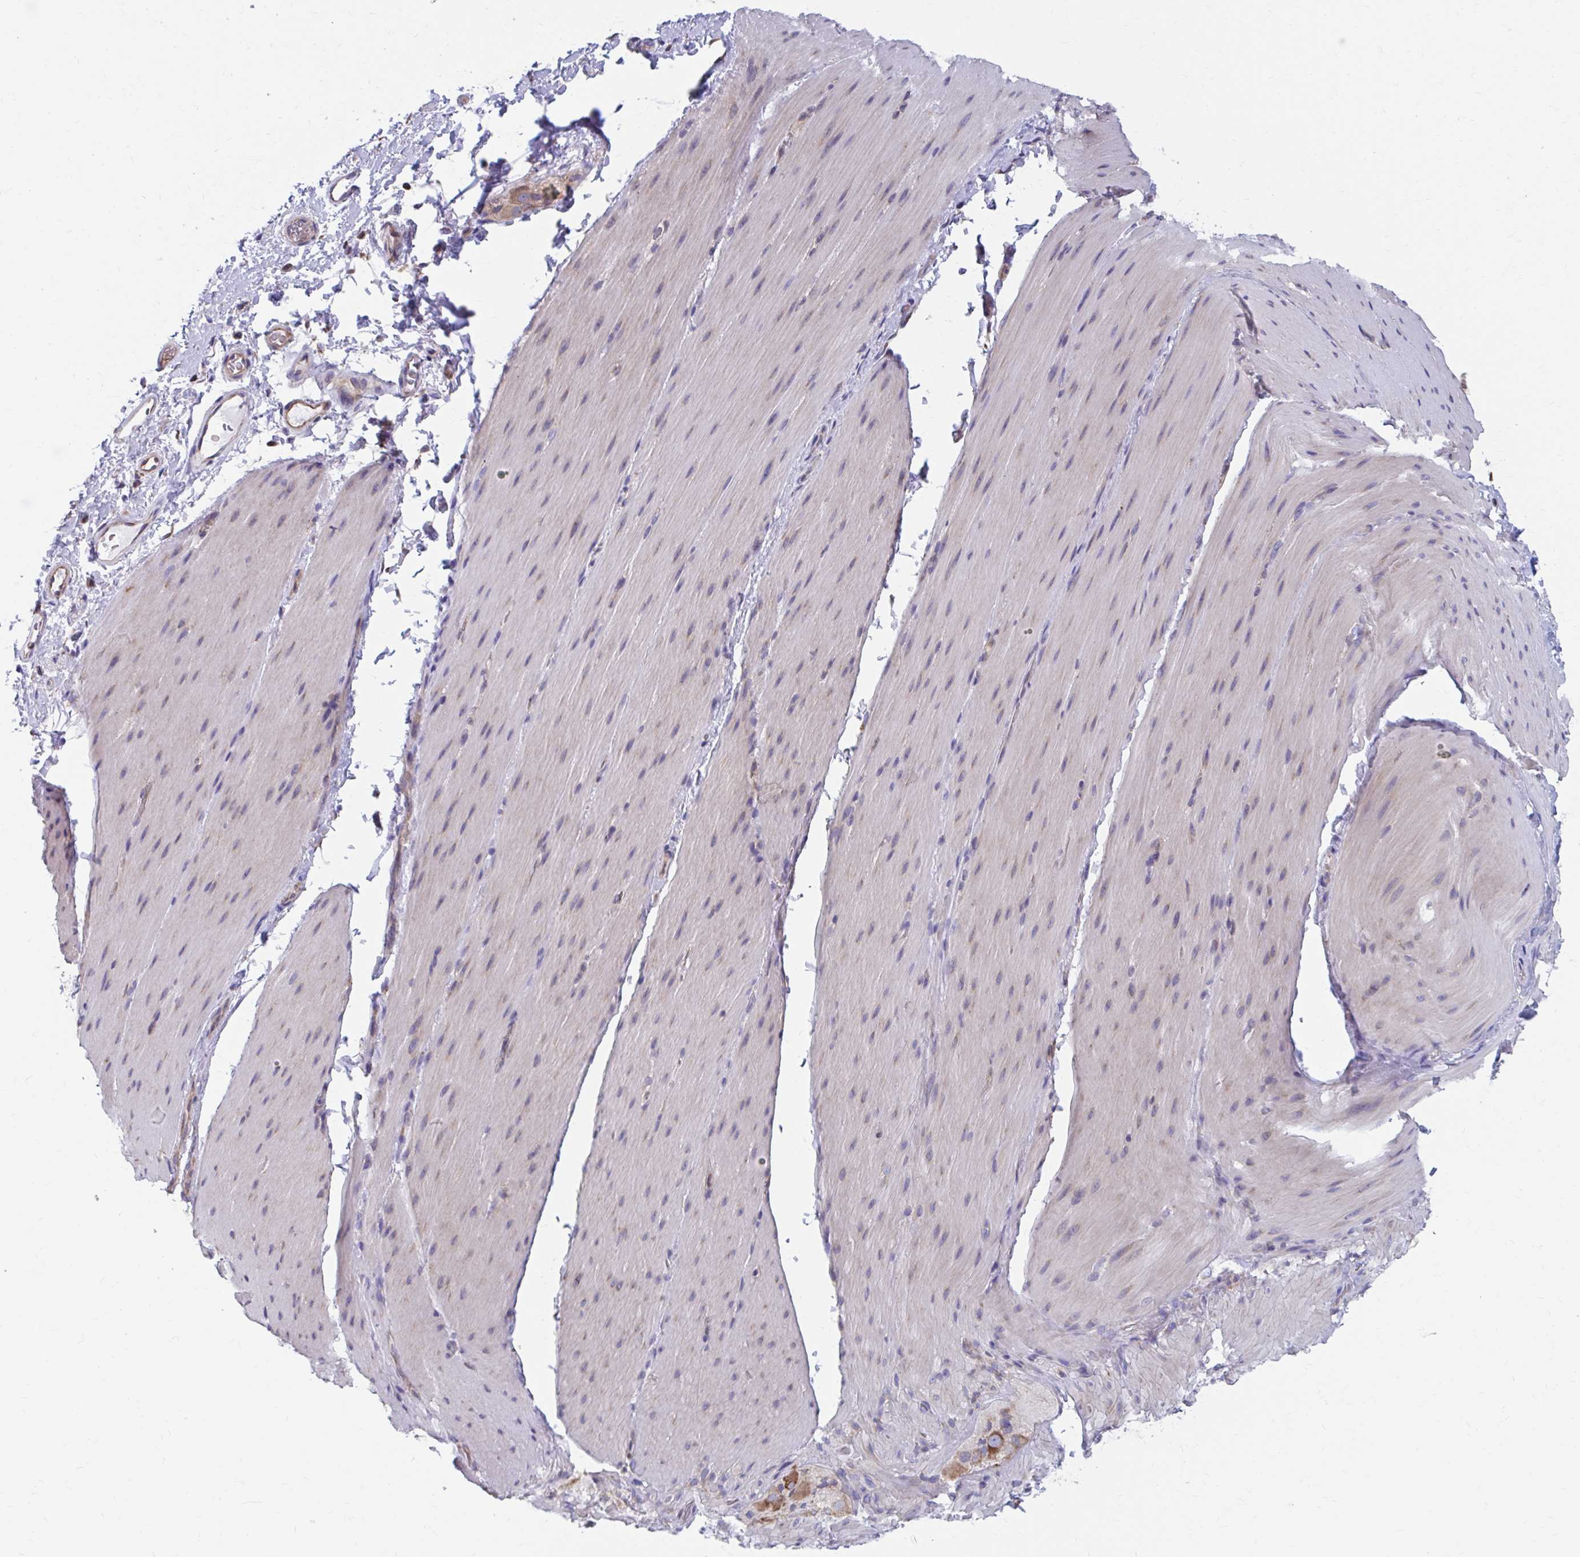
{"staining": {"intensity": "negative", "quantity": "none", "location": "none"}, "tissue": "smooth muscle", "cell_type": "Smooth muscle cells", "image_type": "normal", "snomed": [{"axis": "morphology", "description": "Normal tissue, NOS"}, {"axis": "topography", "description": "Smooth muscle"}, {"axis": "topography", "description": "Colon"}], "caption": "Protein analysis of benign smooth muscle exhibits no significant expression in smooth muscle cells.", "gene": "FKBP2", "patient": {"sex": "male", "age": 73}}